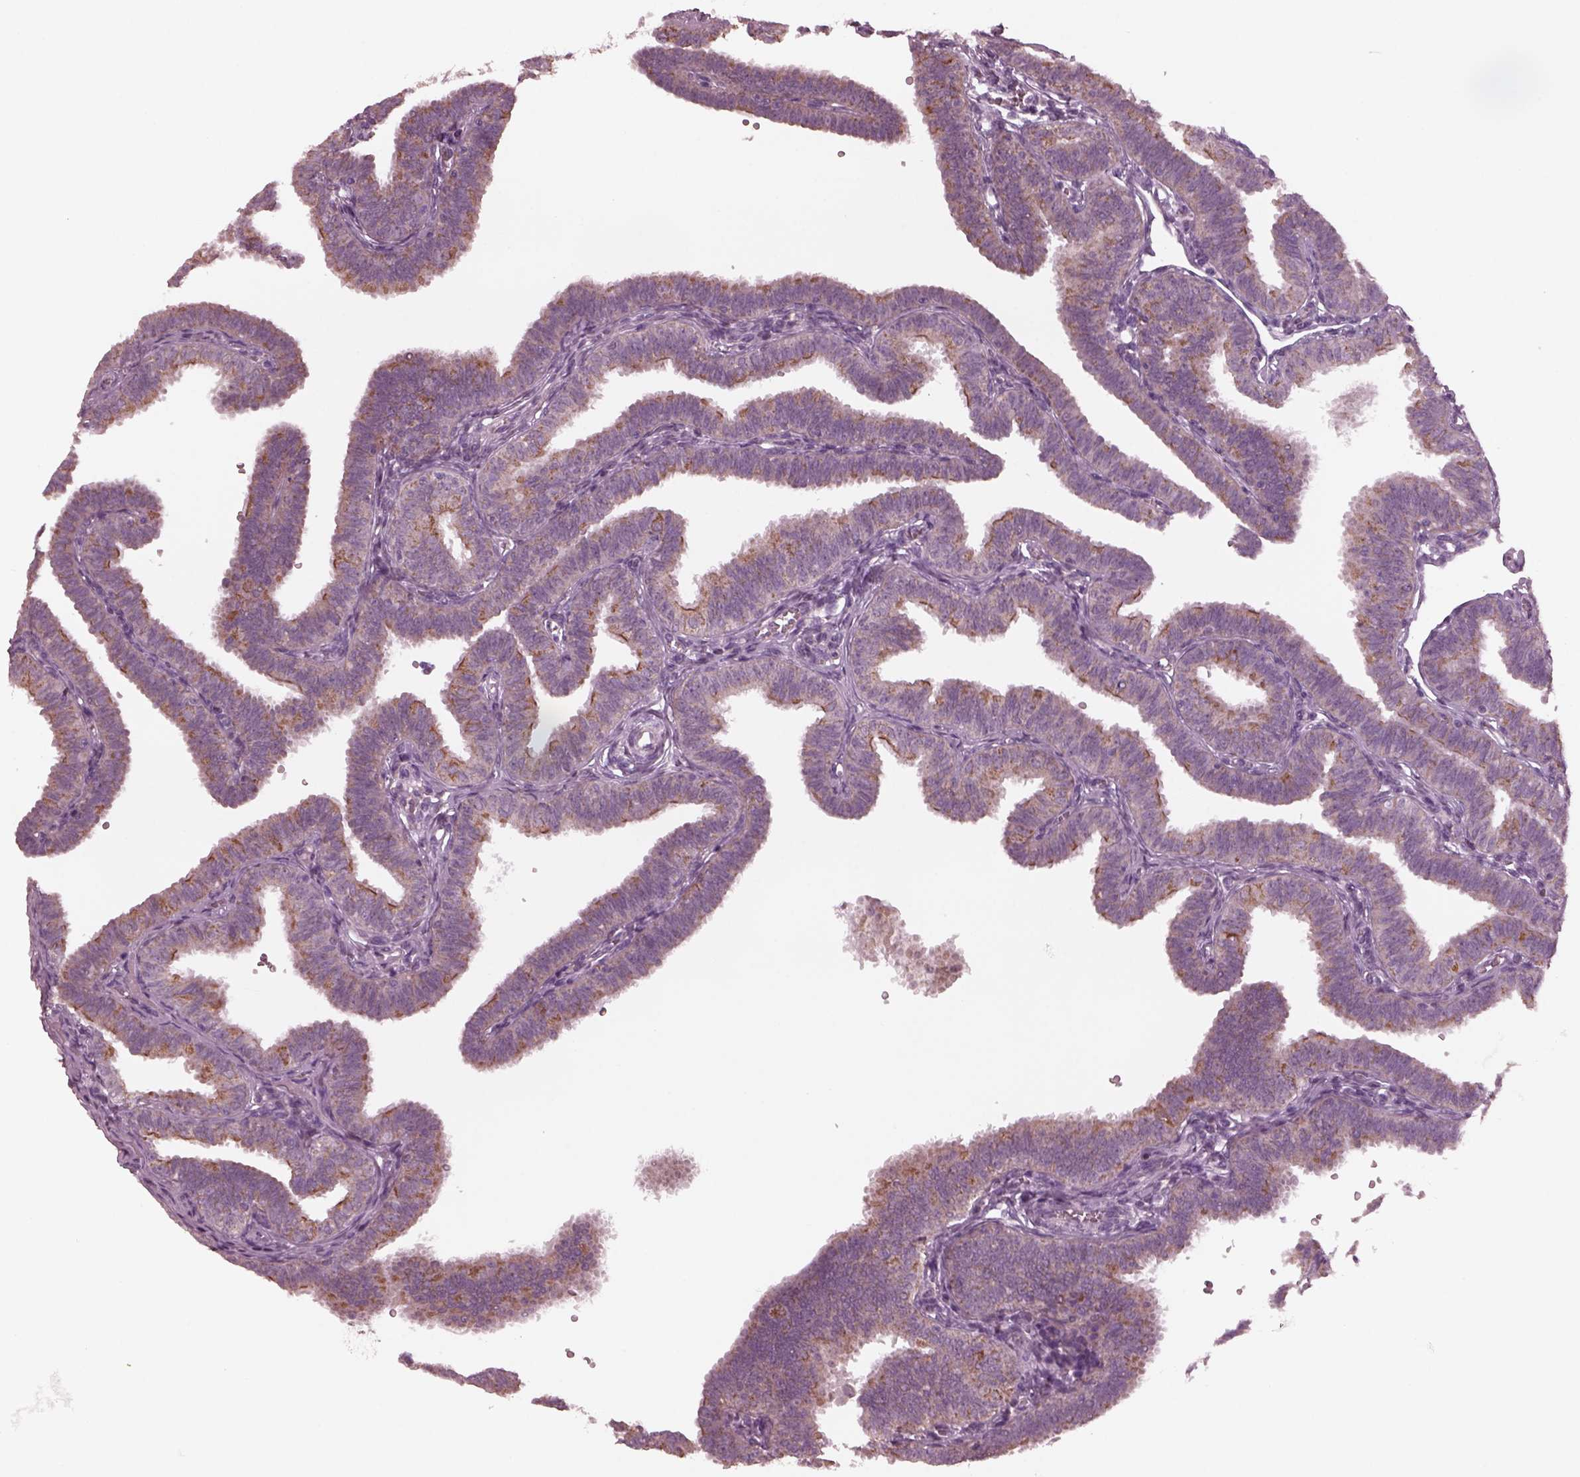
{"staining": {"intensity": "moderate", "quantity": "<25%", "location": "cytoplasmic/membranous"}, "tissue": "fallopian tube", "cell_type": "Glandular cells", "image_type": "normal", "snomed": [{"axis": "morphology", "description": "Normal tissue, NOS"}, {"axis": "topography", "description": "Fallopian tube"}], "caption": "A micrograph showing moderate cytoplasmic/membranous expression in approximately <25% of glandular cells in unremarkable fallopian tube, as visualized by brown immunohistochemical staining.", "gene": "CELSR3", "patient": {"sex": "female", "age": 25}}